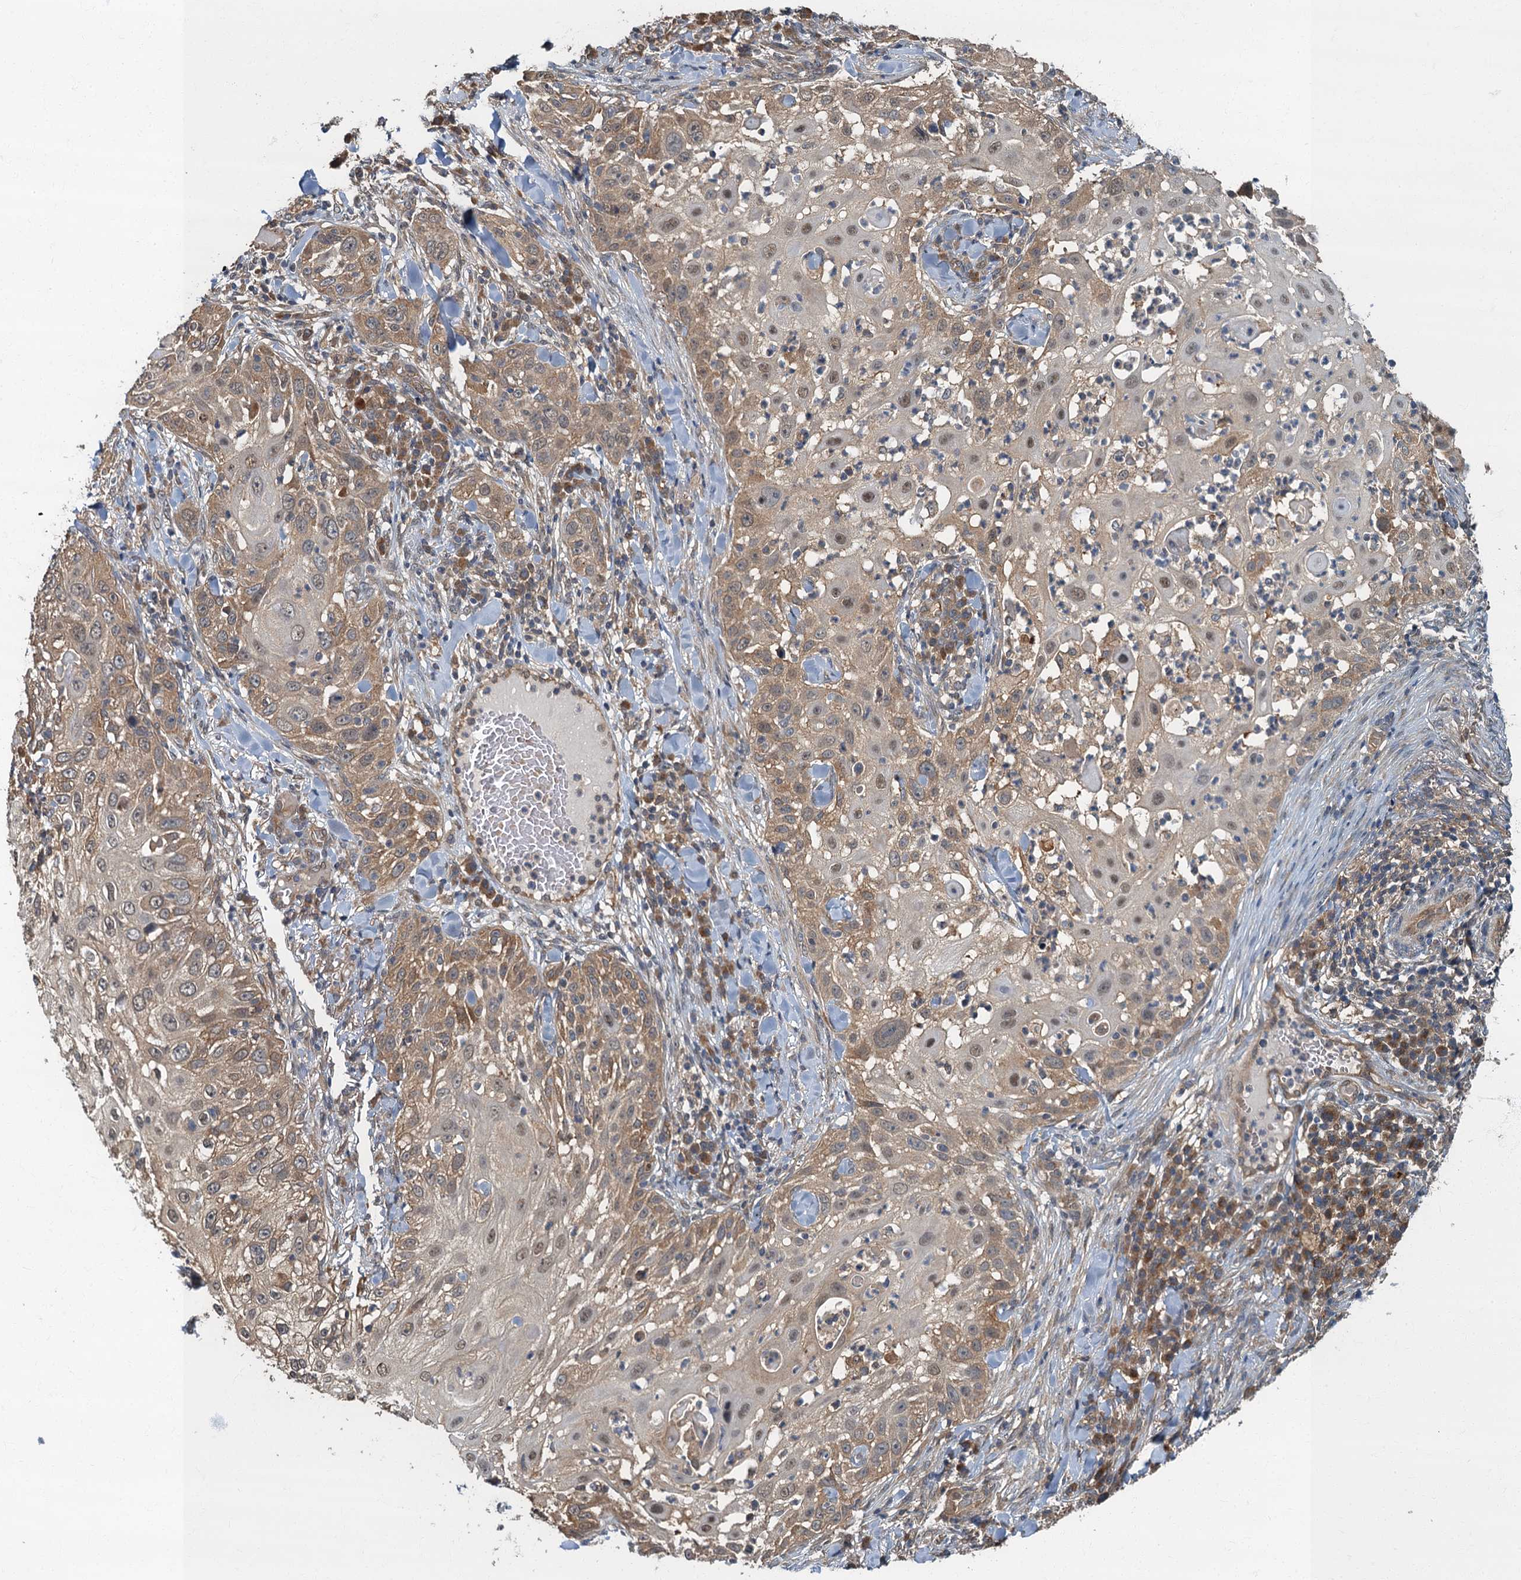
{"staining": {"intensity": "moderate", "quantity": "25%-75%", "location": "cytoplasmic/membranous"}, "tissue": "skin cancer", "cell_type": "Tumor cells", "image_type": "cancer", "snomed": [{"axis": "morphology", "description": "Squamous cell carcinoma, NOS"}, {"axis": "topography", "description": "Skin"}], "caption": "Skin squamous cell carcinoma was stained to show a protein in brown. There is medium levels of moderate cytoplasmic/membranous staining in approximately 25%-75% of tumor cells.", "gene": "TBCK", "patient": {"sex": "female", "age": 44}}